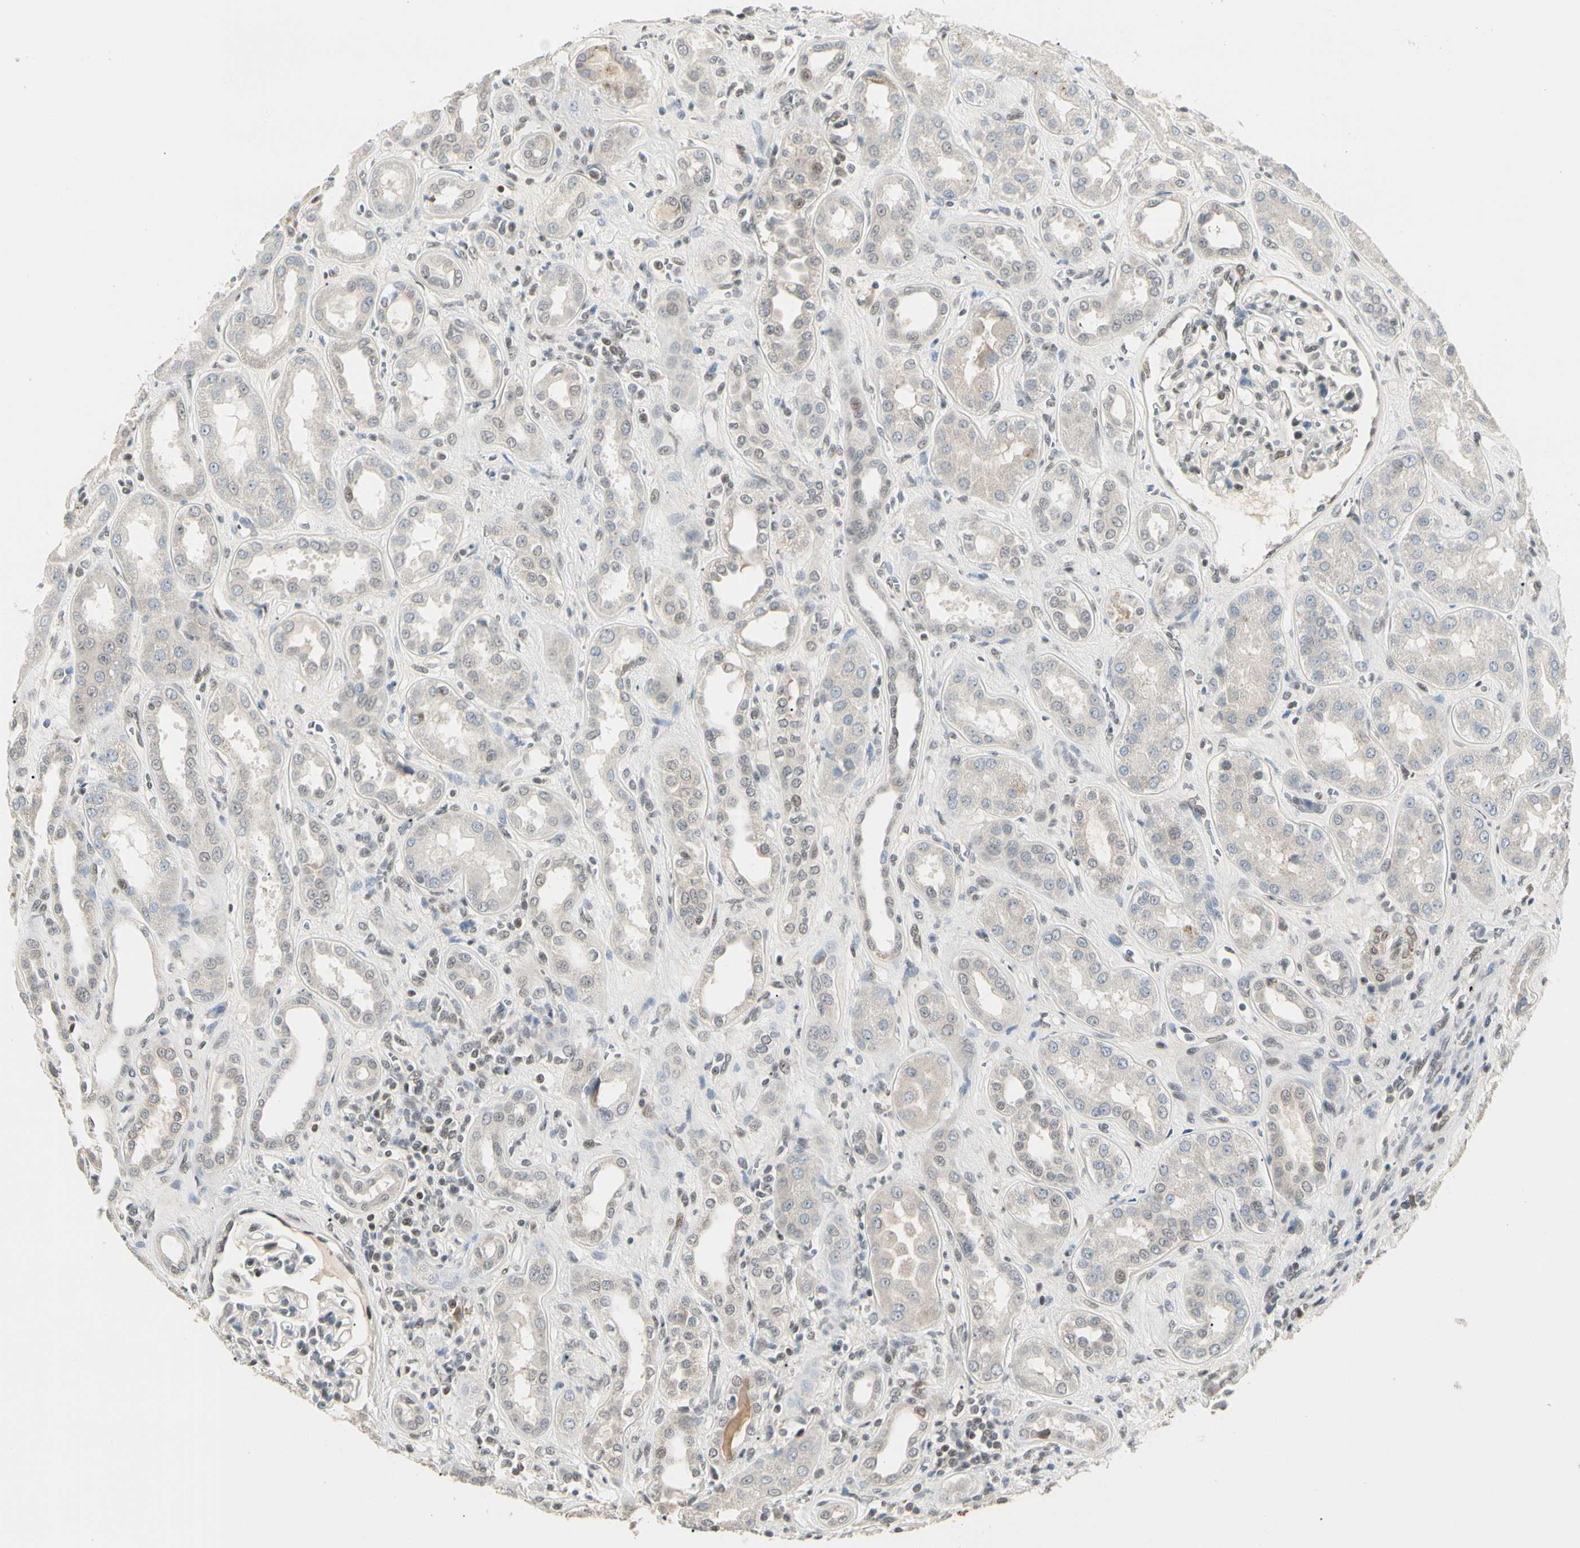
{"staining": {"intensity": "weak", "quantity": "25%-75%", "location": "nuclear"}, "tissue": "kidney", "cell_type": "Cells in glomeruli", "image_type": "normal", "snomed": [{"axis": "morphology", "description": "Normal tissue, NOS"}, {"axis": "topography", "description": "Kidney"}], "caption": "Kidney stained with a brown dye shows weak nuclear positive expression in about 25%-75% of cells in glomeruli.", "gene": "GREM1", "patient": {"sex": "male", "age": 59}}